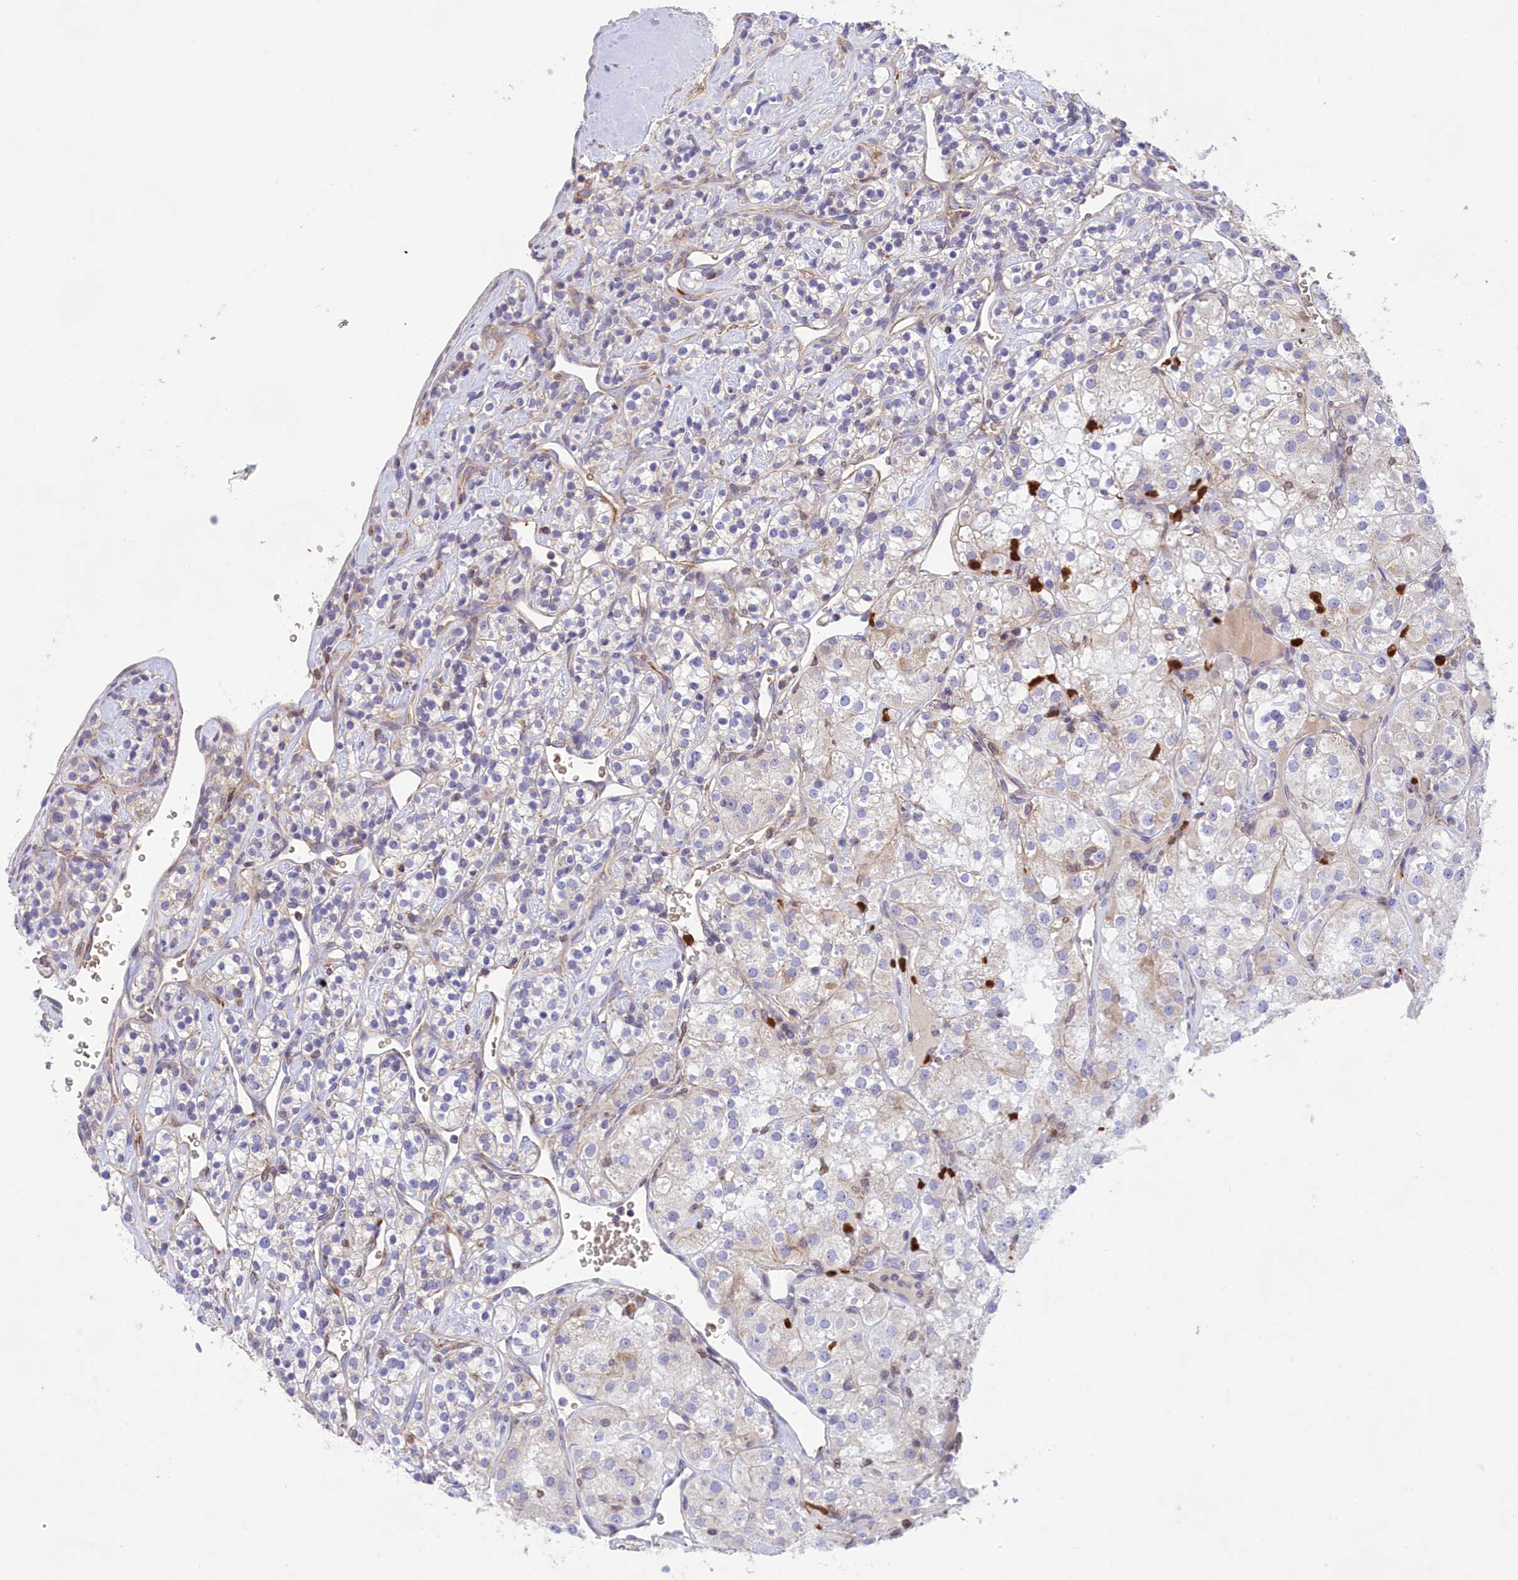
{"staining": {"intensity": "weak", "quantity": "<25%", "location": "cytoplasmic/membranous"}, "tissue": "renal cancer", "cell_type": "Tumor cells", "image_type": "cancer", "snomed": [{"axis": "morphology", "description": "Adenocarcinoma, NOS"}, {"axis": "topography", "description": "Kidney"}], "caption": "IHC of renal cancer (adenocarcinoma) demonstrates no positivity in tumor cells.", "gene": "PKHD1L1", "patient": {"sex": "male", "age": 77}}